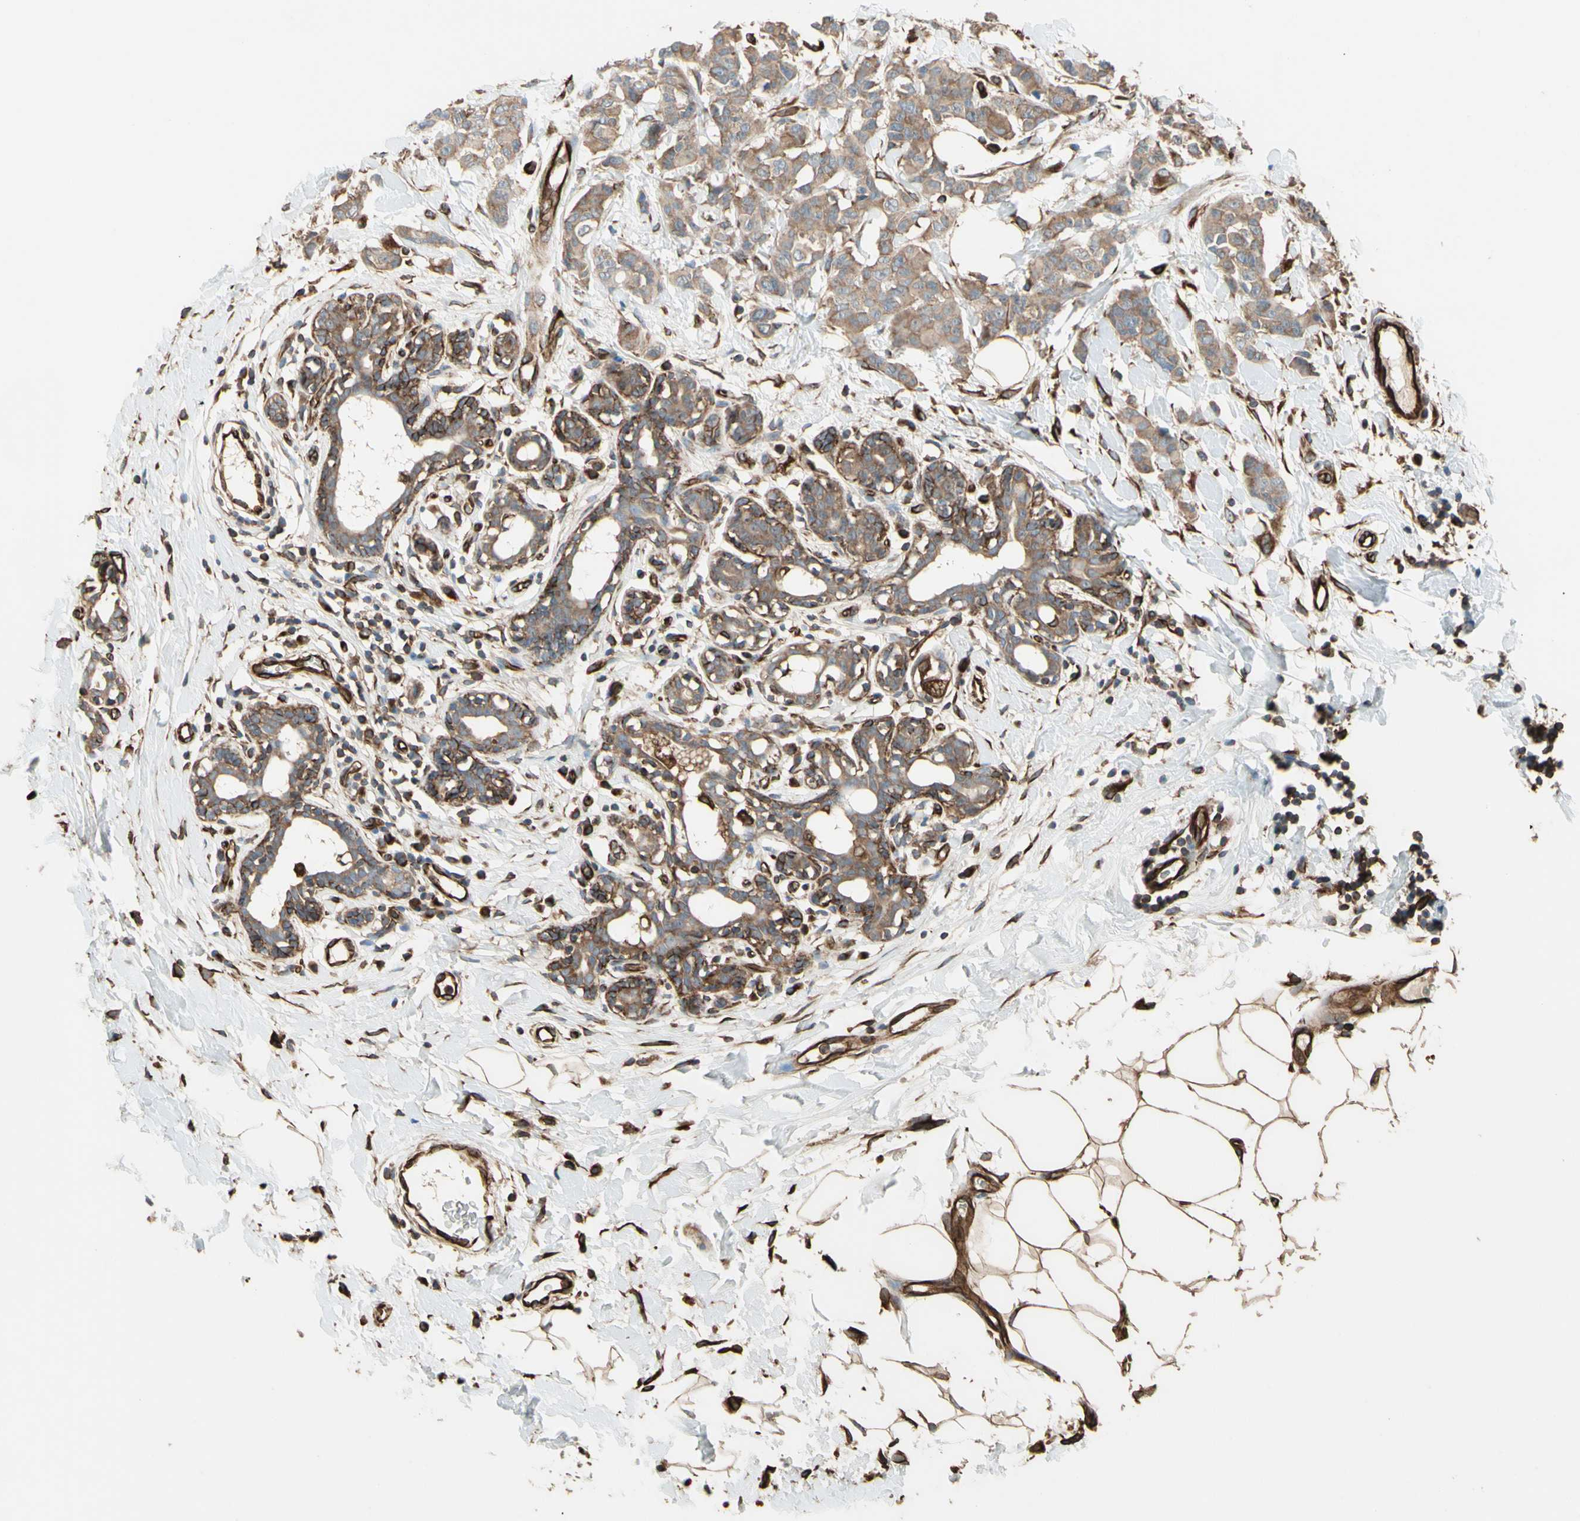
{"staining": {"intensity": "weak", "quantity": ">75%", "location": "cytoplasmic/membranous"}, "tissue": "breast cancer", "cell_type": "Tumor cells", "image_type": "cancer", "snomed": [{"axis": "morphology", "description": "Normal tissue, NOS"}, {"axis": "morphology", "description": "Duct carcinoma"}, {"axis": "topography", "description": "Breast"}], "caption": "Tumor cells demonstrate weak cytoplasmic/membranous positivity in about >75% of cells in breast cancer.", "gene": "TRAF2", "patient": {"sex": "female", "age": 40}}